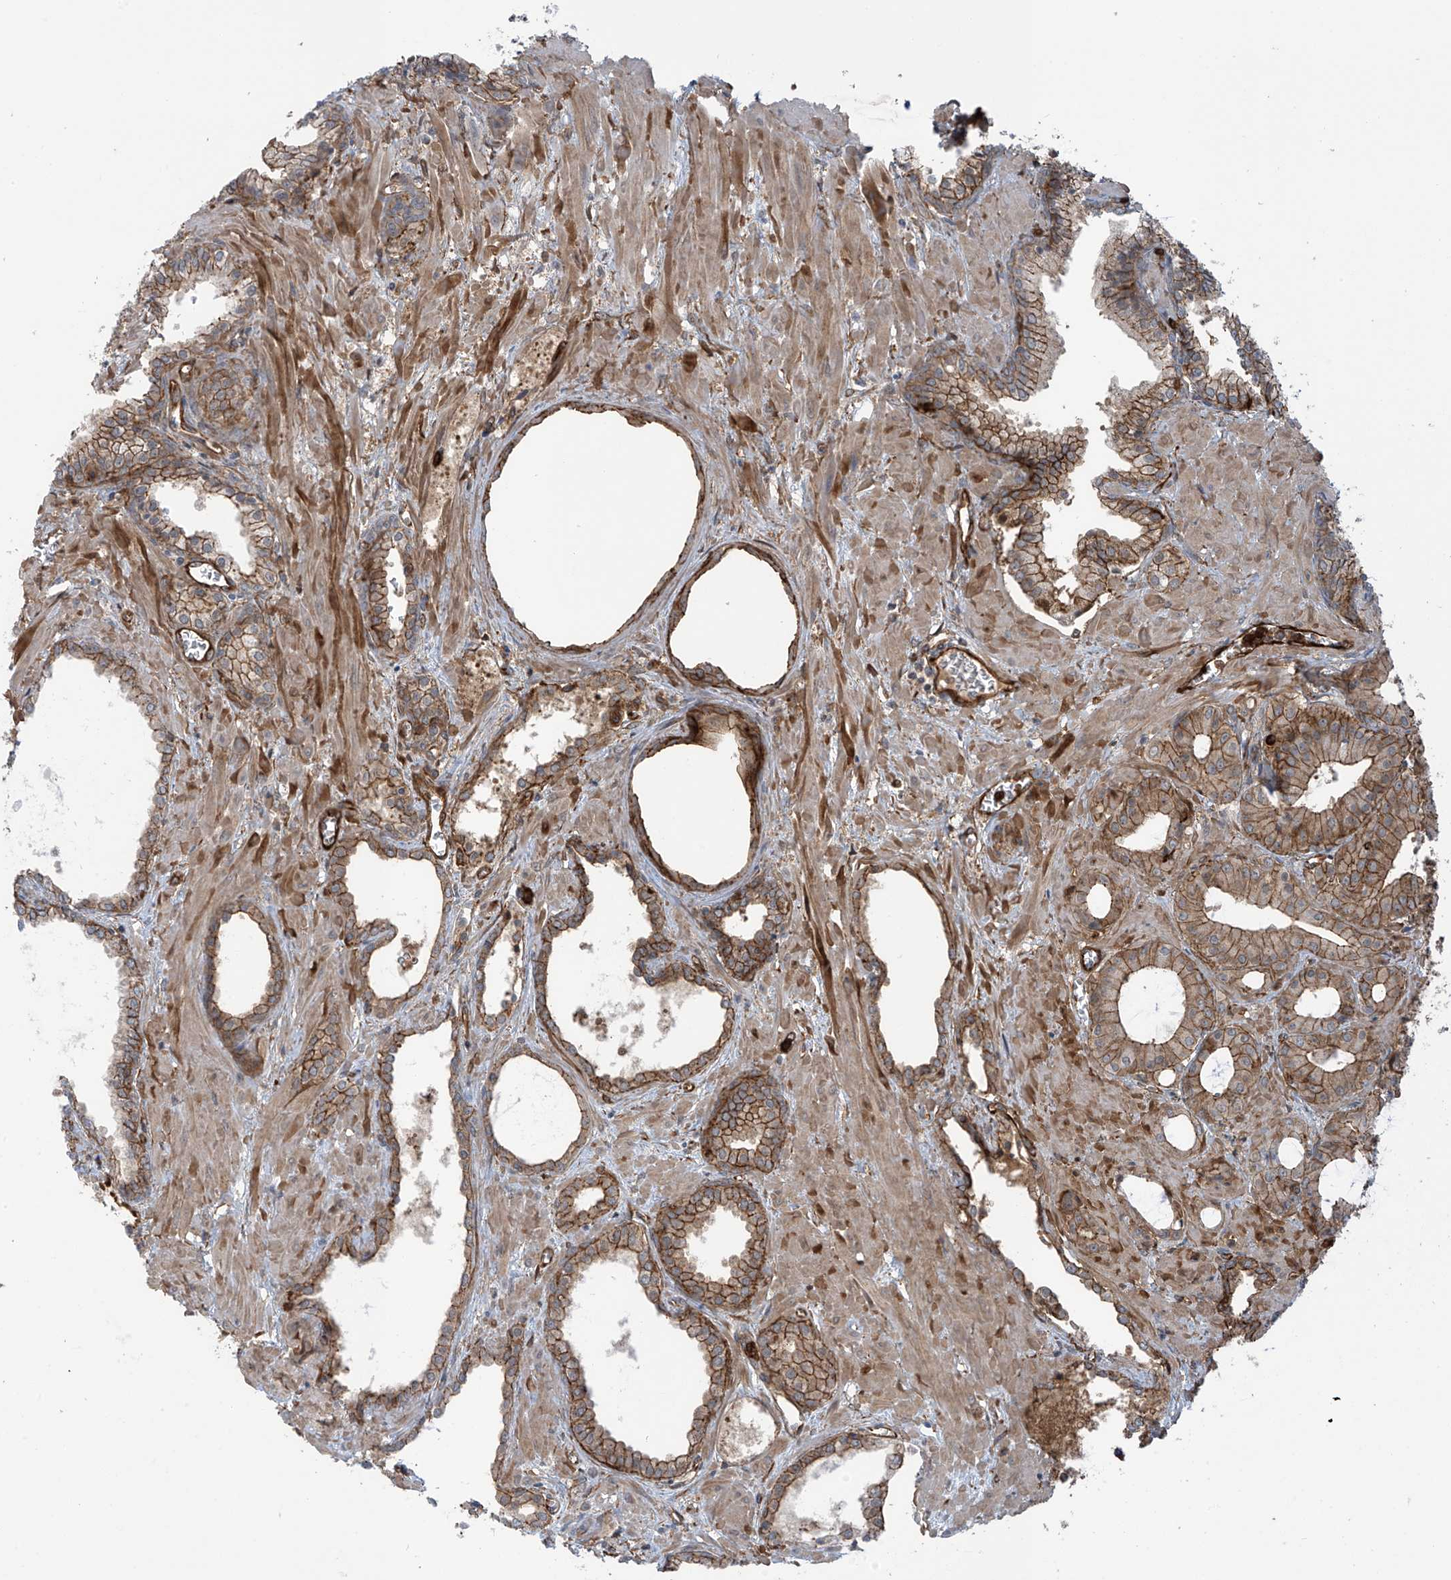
{"staining": {"intensity": "moderate", "quantity": ">75%", "location": "cytoplasmic/membranous"}, "tissue": "prostate cancer", "cell_type": "Tumor cells", "image_type": "cancer", "snomed": [{"axis": "morphology", "description": "Adenocarcinoma, Low grade"}, {"axis": "topography", "description": "Prostate"}], "caption": "An image of adenocarcinoma (low-grade) (prostate) stained for a protein demonstrates moderate cytoplasmic/membranous brown staining in tumor cells. The protein of interest is stained brown, and the nuclei are stained in blue (DAB (3,3'-diaminobenzidine) IHC with brightfield microscopy, high magnification).", "gene": "SLC9A2", "patient": {"sex": "male", "age": 67}}